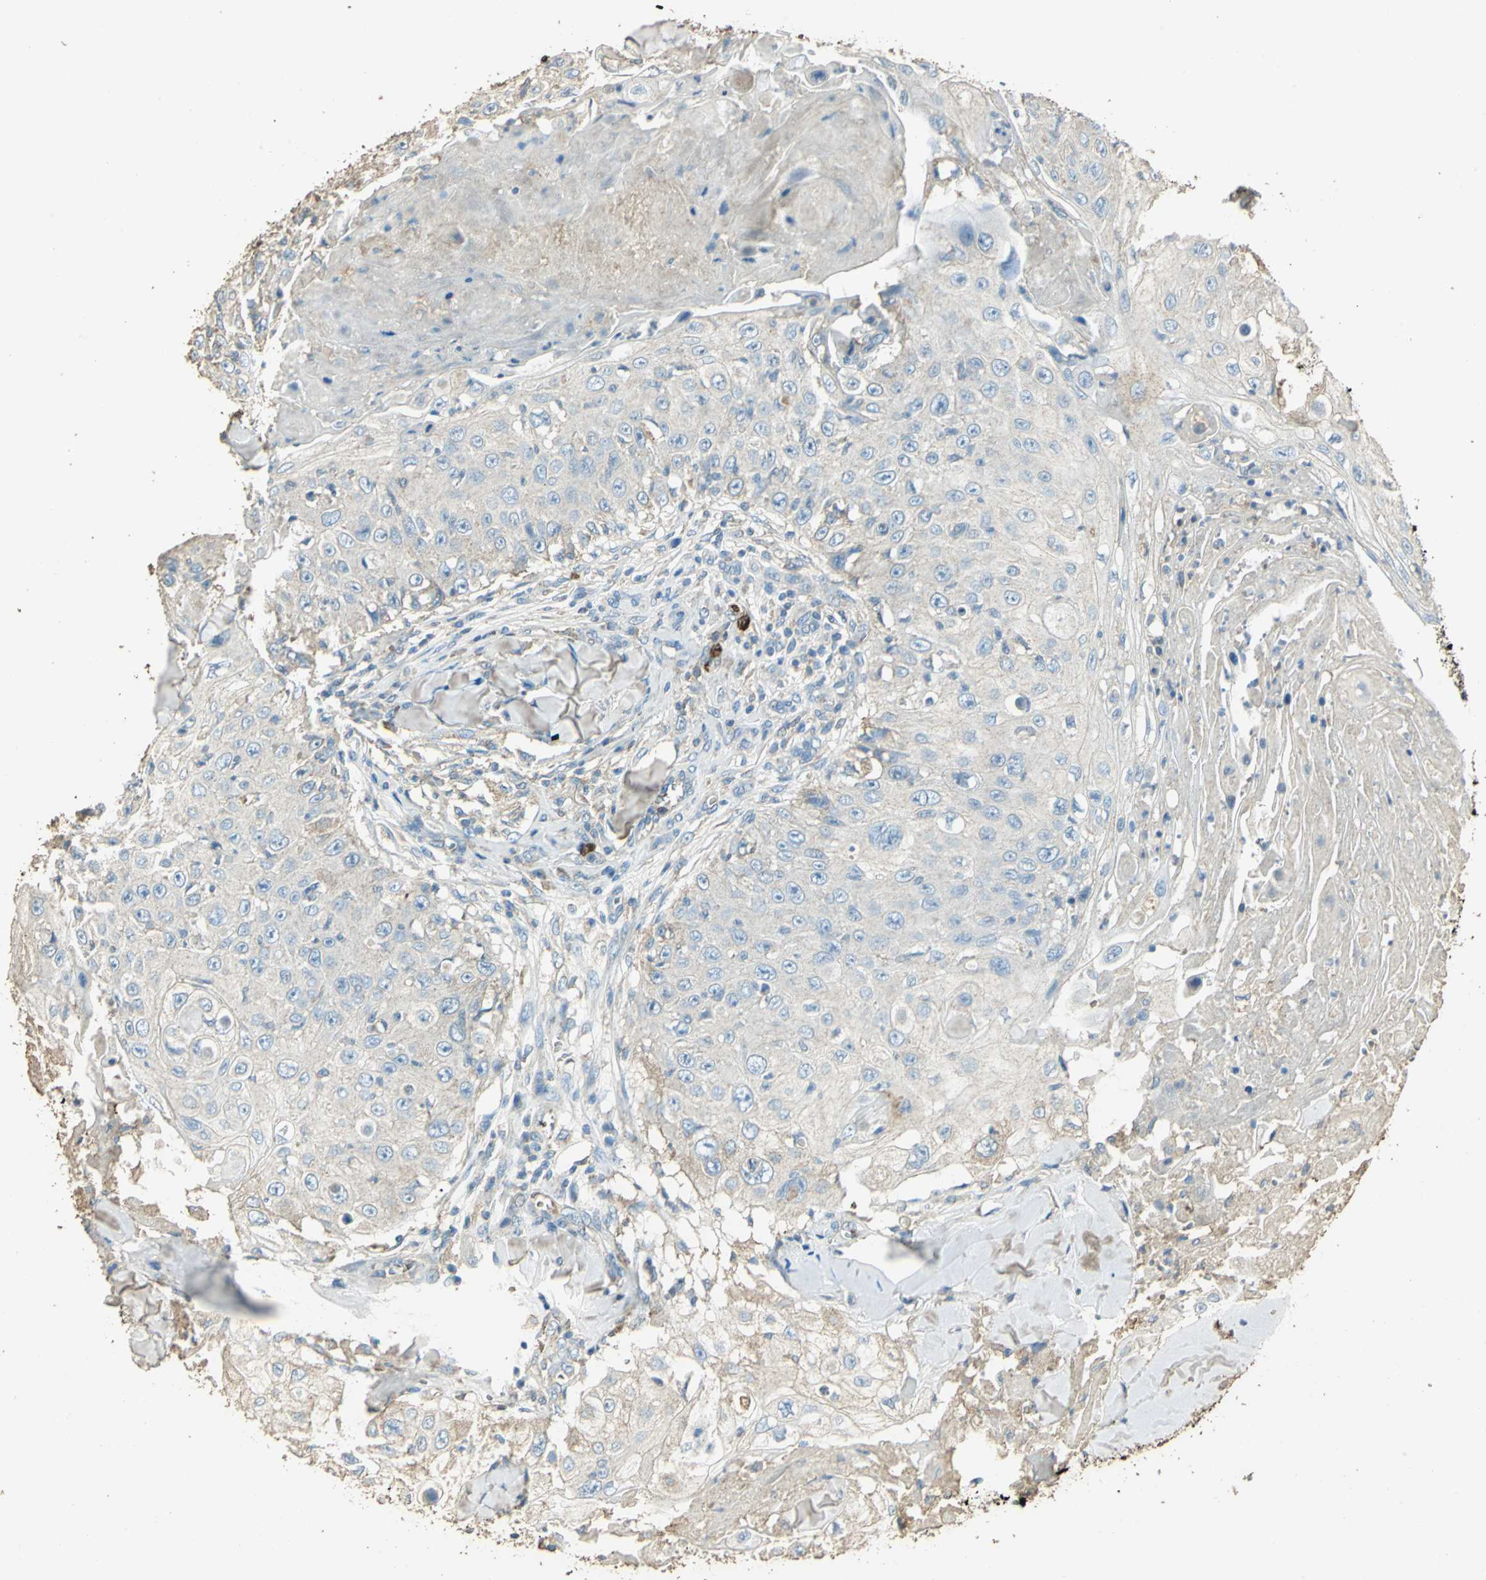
{"staining": {"intensity": "negative", "quantity": "none", "location": "none"}, "tissue": "skin cancer", "cell_type": "Tumor cells", "image_type": "cancer", "snomed": [{"axis": "morphology", "description": "Squamous cell carcinoma, NOS"}, {"axis": "topography", "description": "Skin"}], "caption": "Tumor cells are negative for brown protein staining in skin cancer (squamous cell carcinoma).", "gene": "TRAPPC2", "patient": {"sex": "male", "age": 86}}